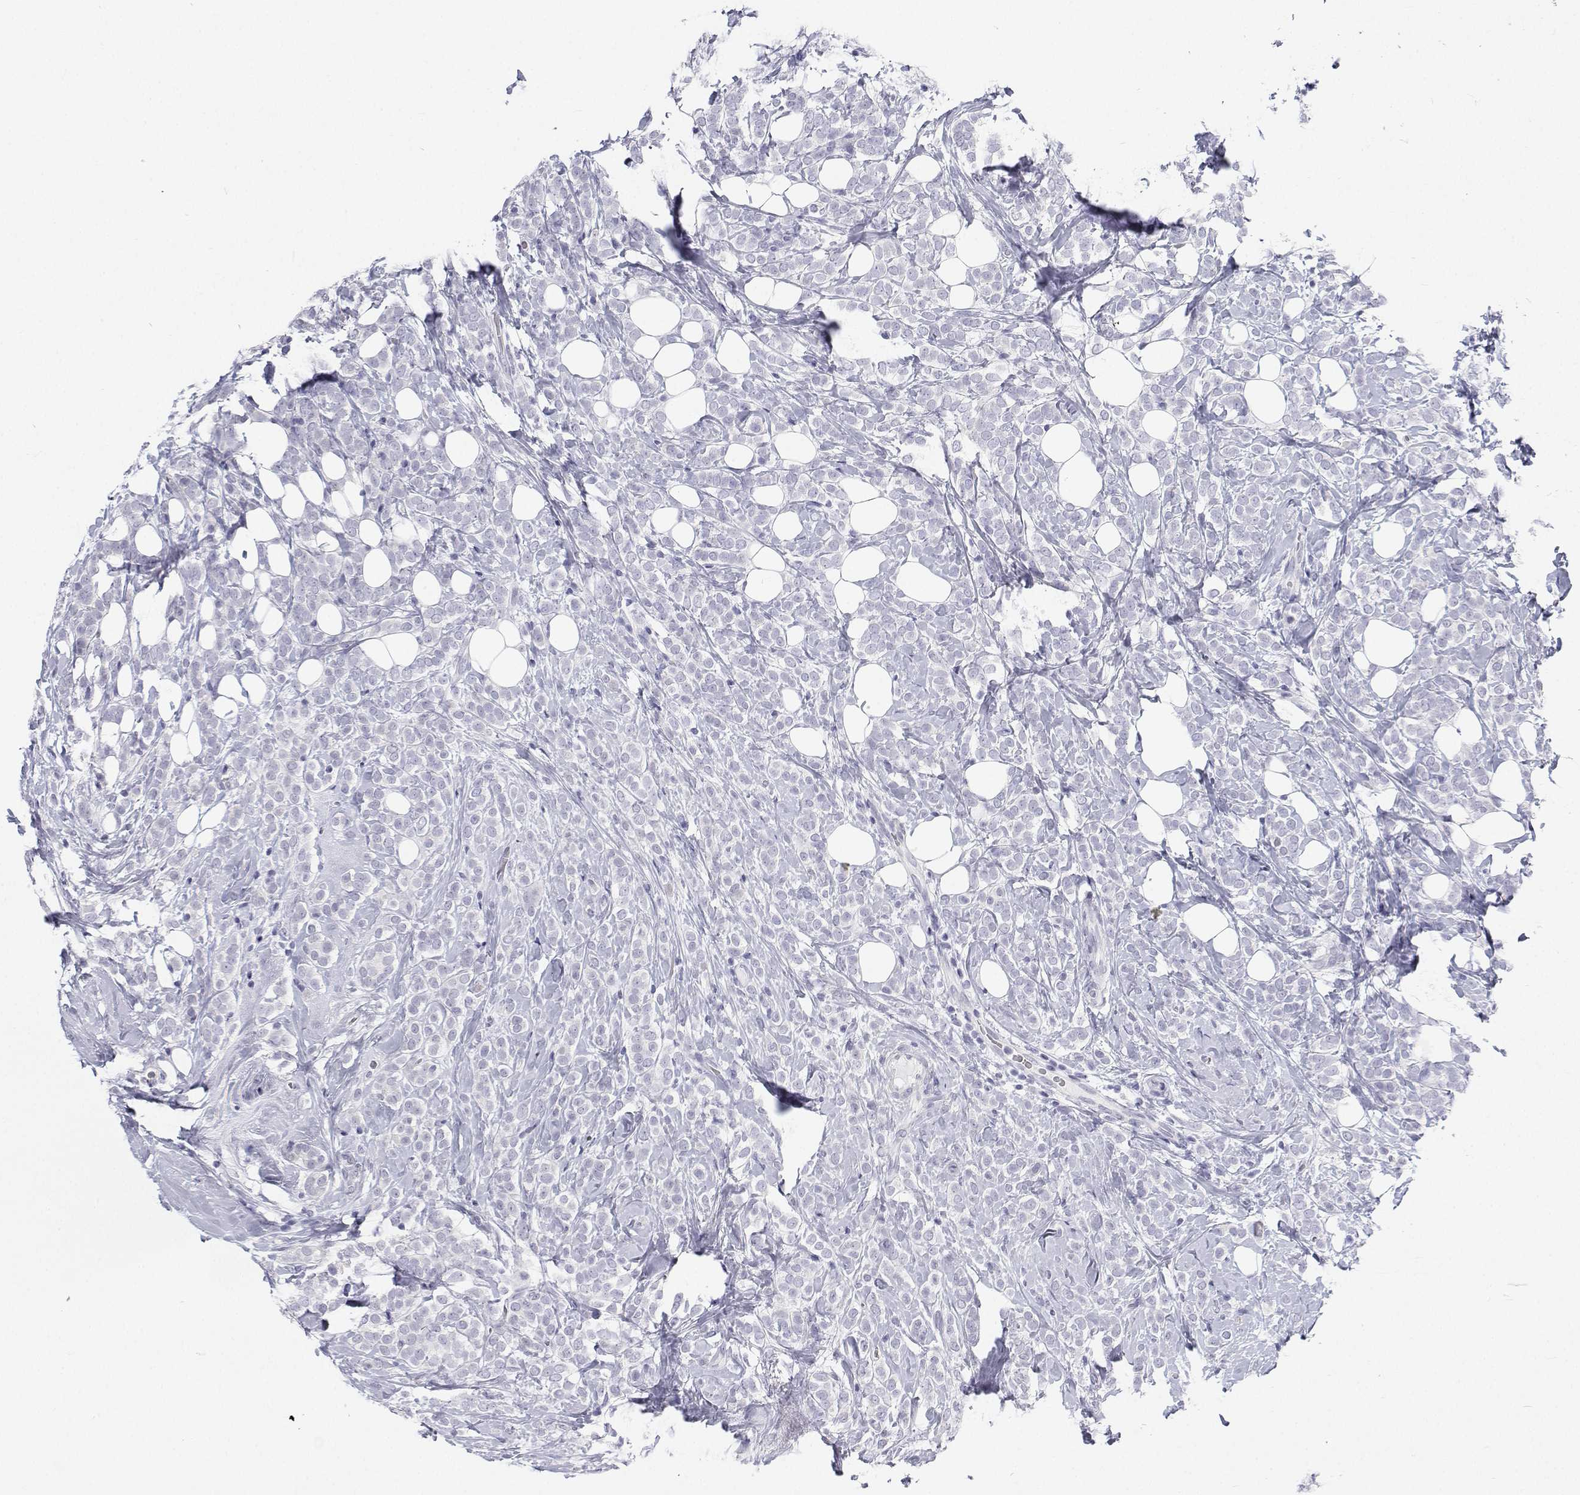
{"staining": {"intensity": "negative", "quantity": "none", "location": "none"}, "tissue": "breast cancer", "cell_type": "Tumor cells", "image_type": "cancer", "snomed": [{"axis": "morphology", "description": "Lobular carcinoma"}, {"axis": "topography", "description": "Breast"}], "caption": "Protein analysis of lobular carcinoma (breast) reveals no significant positivity in tumor cells.", "gene": "TTN", "patient": {"sex": "female", "age": 49}}